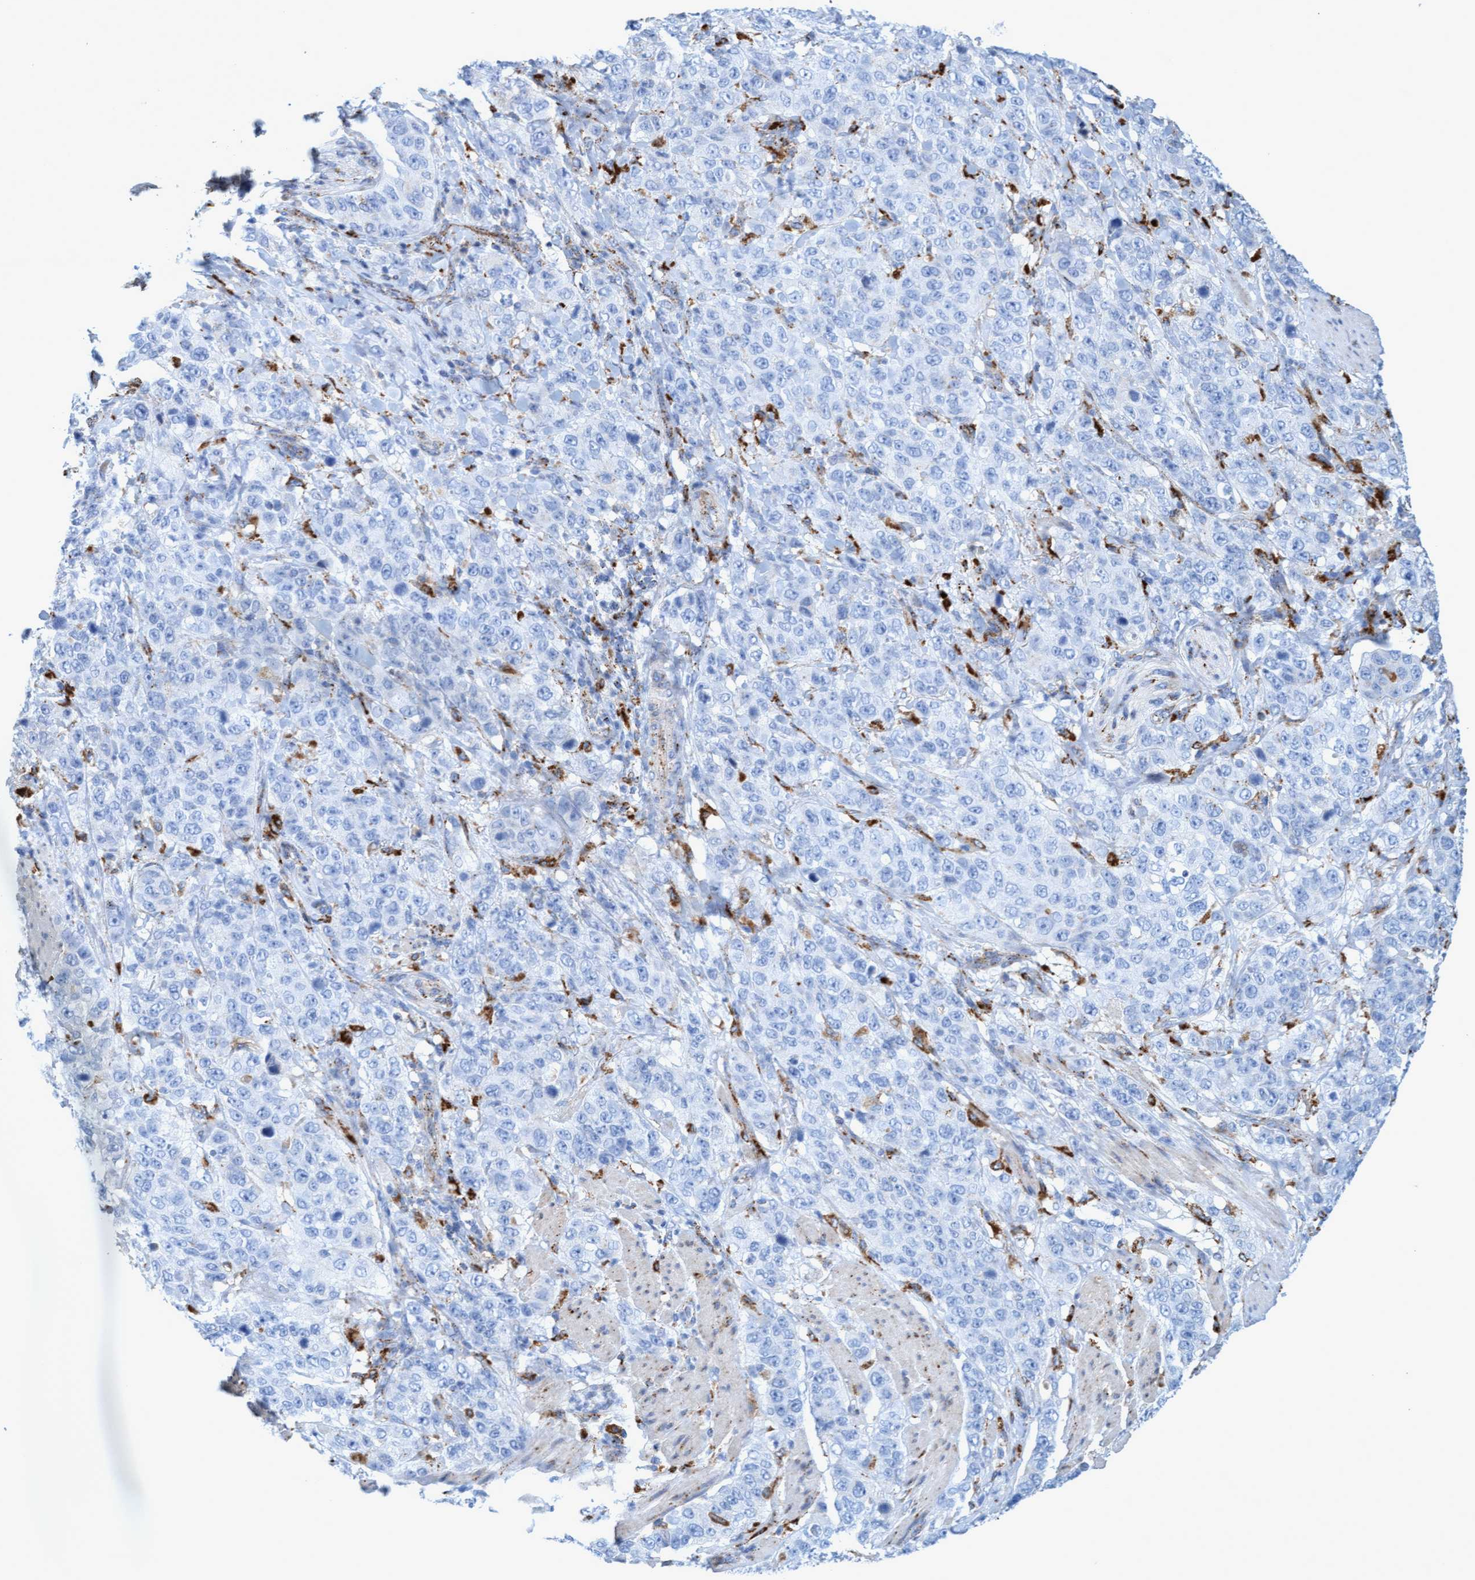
{"staining": {"intensity": "negative", "quantity": "none", "location": "none"}, "tissue": "stomach cancer", "cell_type": "Tumor cells", "image_type": "cancer", "snomed": [{"axis": "morphology", "description": "Adenocarcinoma, NOS"}, {"axis": "topography", "description": "Stomach"}], "caption": "Stomach cancer stained for a protein using immunohistochemistry (IHC) demonstrates no expression tumor cells.", "gene": "SGSH", "patient": {"sex": "male", "age": 48}}